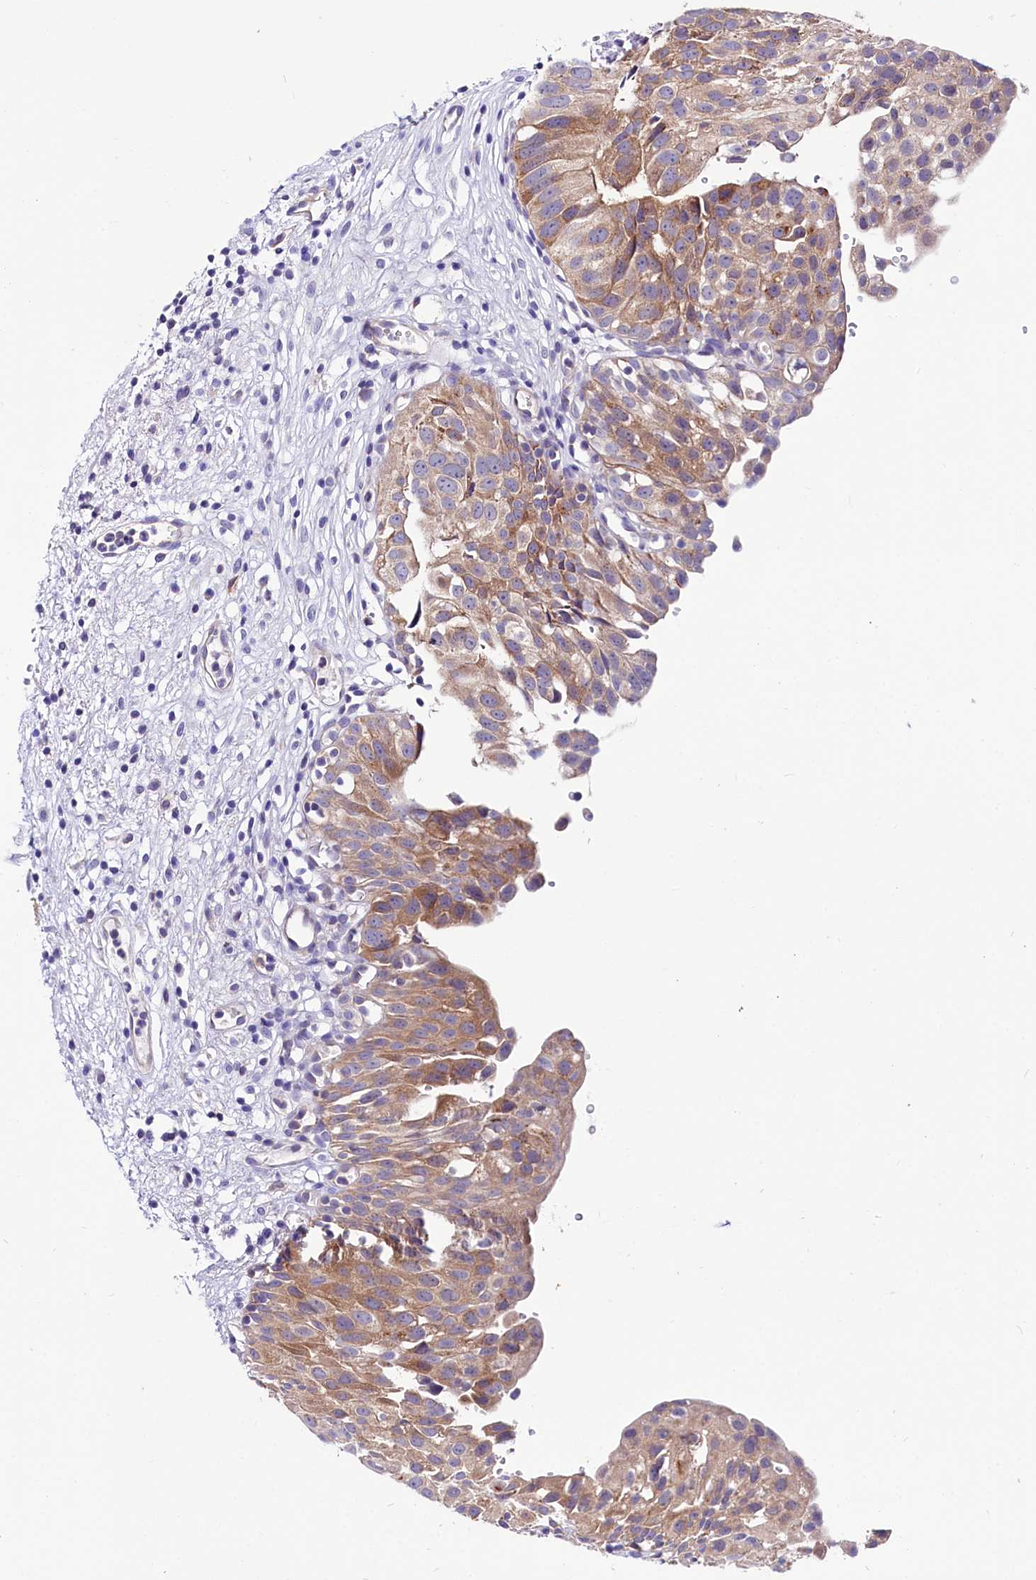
{"staining": {"intensity": "moderate", "quantity": "<25%", "location": "cytoplasmic/membranous"}, "tissue": "urinary bladder", "cell_type": "Urothelial cells", "image_type": "normal", "snomed": [{"axis": "morphology", "description": "Normal tissue, NOS"}, {"axis": "topography", "description": "Urinary bladder"}], "caption": "Immunohistochemistry micrograph of unremarkable urinary bladder stained for a protein (brown), which displays low levels of moderate cytoplasmic/membranous positivity in approximately <25% of urothelial cells.", "gene": "ABHD5", "patient": {"sex": "male", "age": 51}}